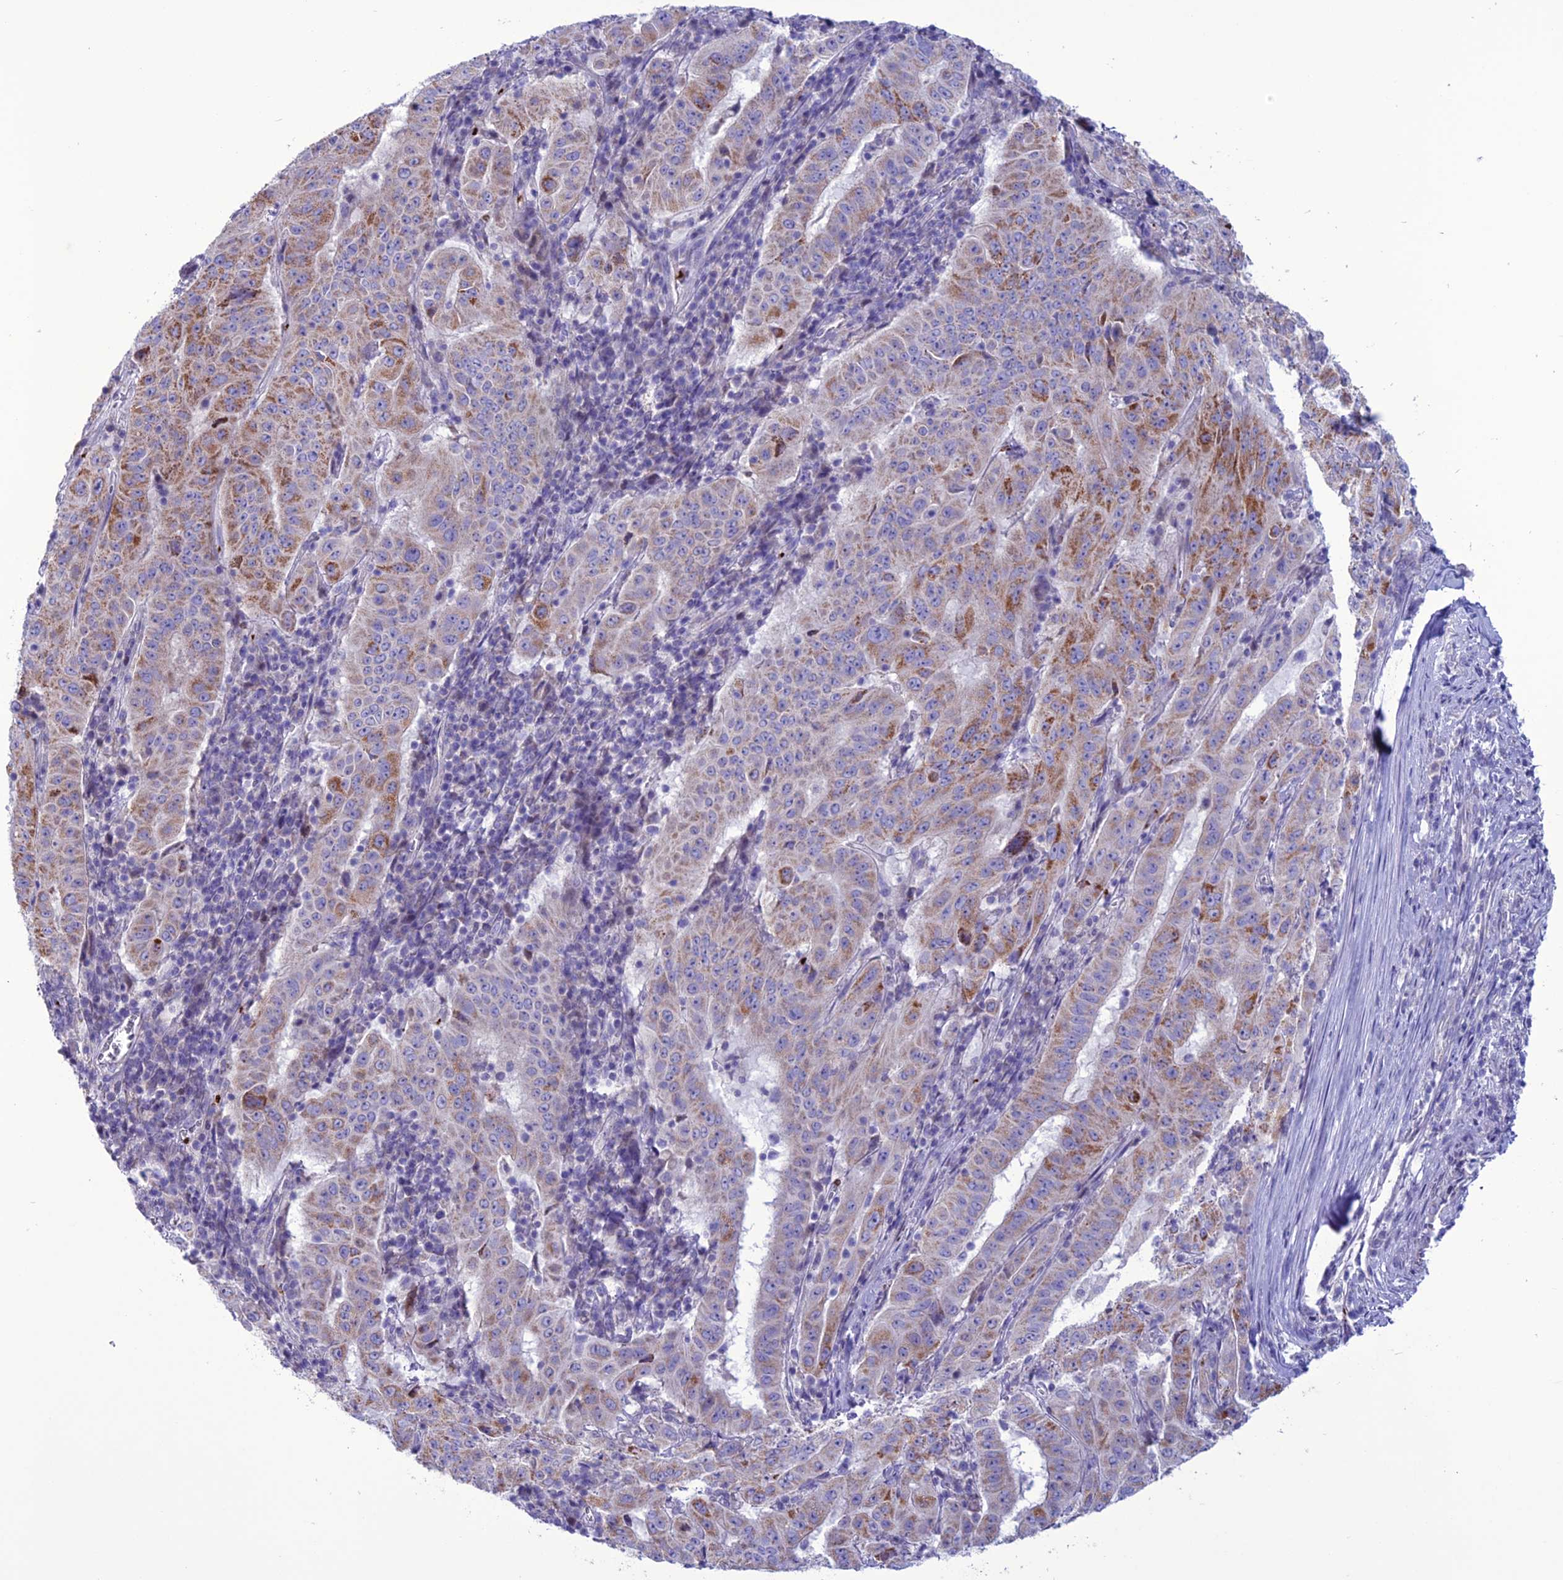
{"staining": {"intensity": "moderate", "quantity": "25%-75%", "location": "cytoplasmic/membranous"}, "tissue": "pancreatic cancer", "cell_type": "Tumor cells", "image_type": "cancer", "snomed": [{"axis": "morphology", "description": "Adenocarcinoma, NOS"}, {"axis": "topography", "description": "Pancreas"}], "caption": "Pancreatic adenocarcinoma stained with DAB (3,3'-diaminobenzidine) IHC displays medium levels of moderate cytoplasmic/membranous staining in approximately 25%-75% of tumor cells.", "gene": "C21orf140", "patient": {"sex": "male", "age": 63}}